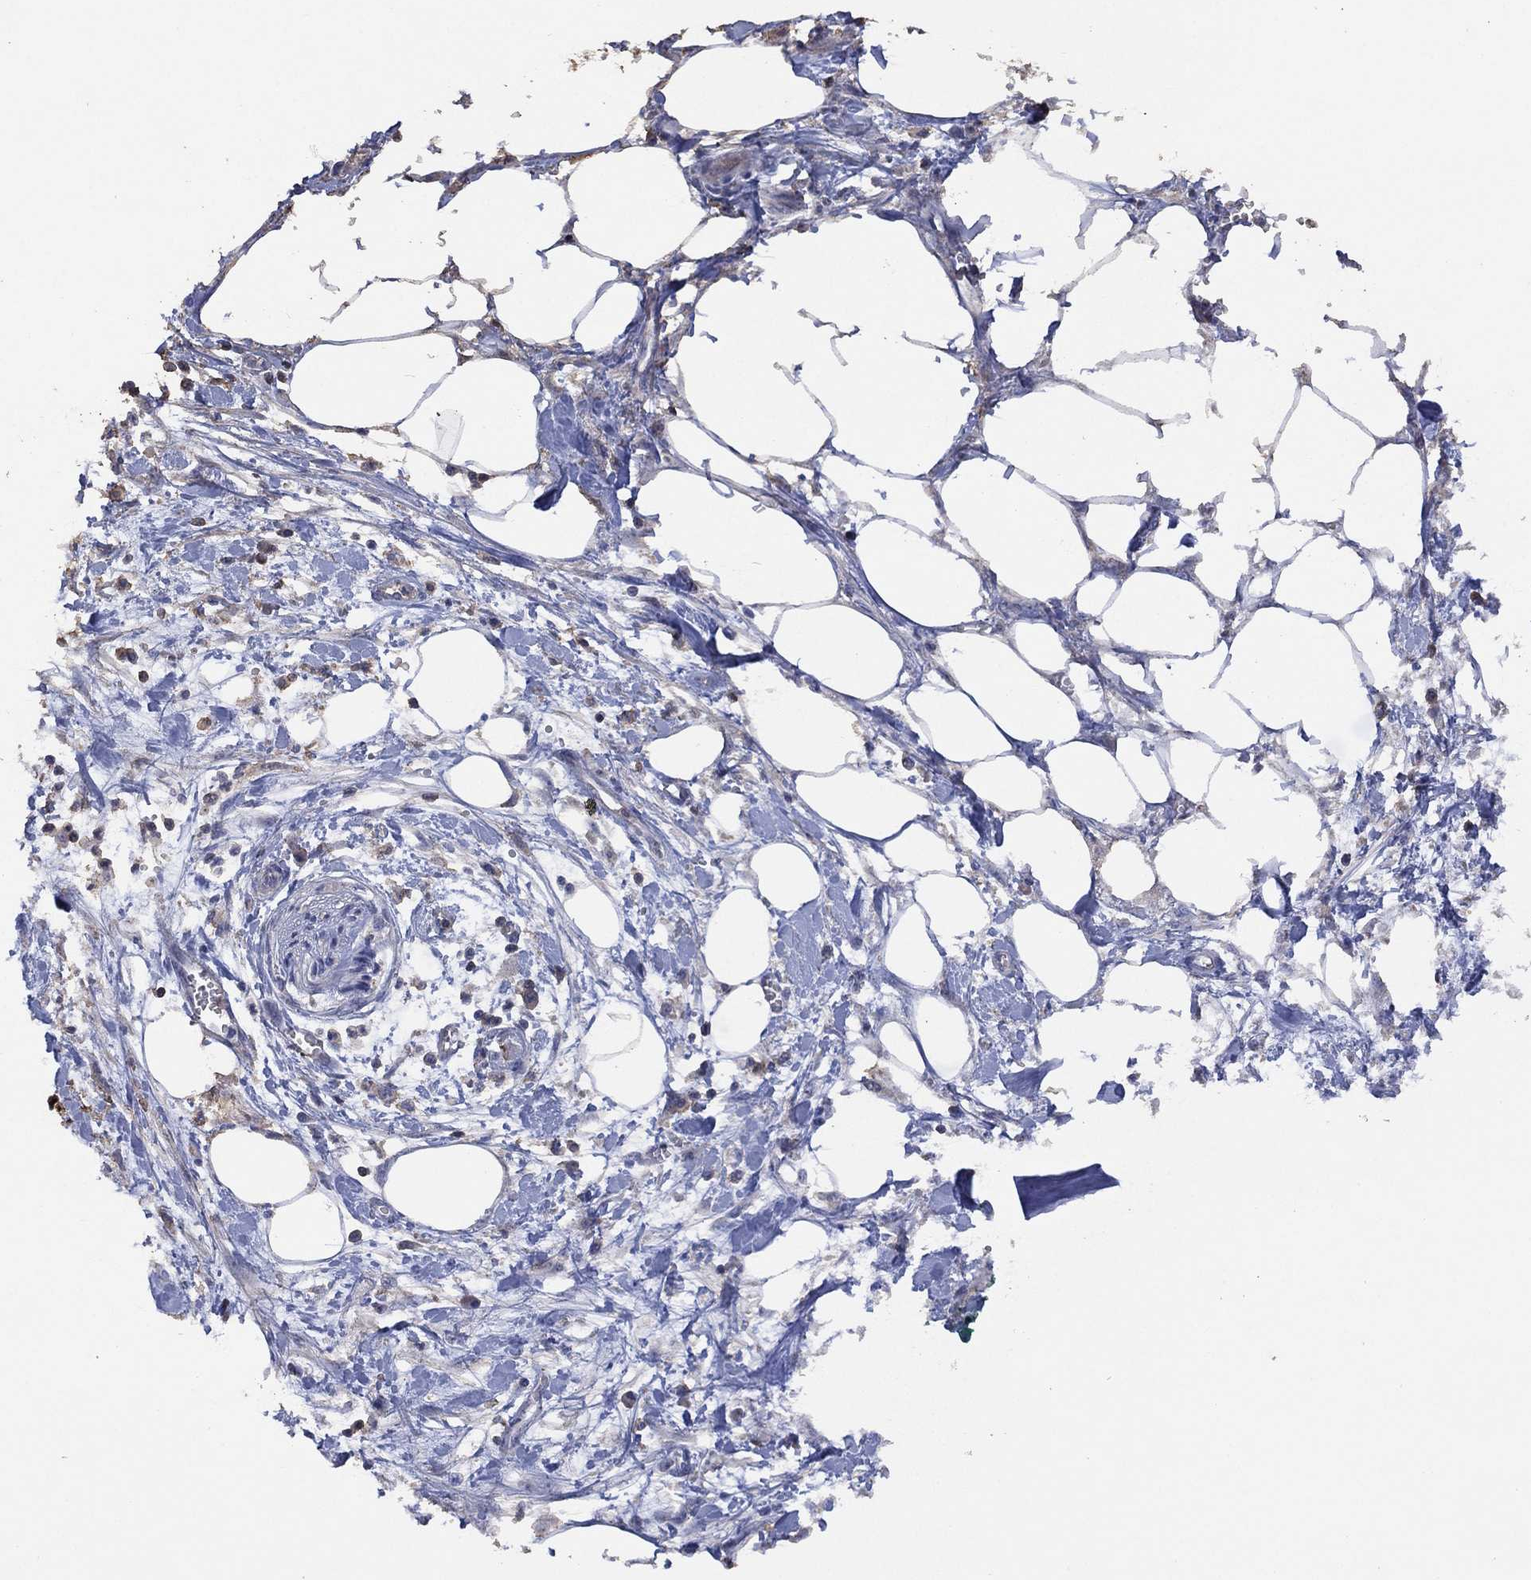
{"staining": {"intensity": "negative", "quantity": "none", "location": "none"}, "tissue": "pancreatic cancer", "cell_type": "Tumor cells", "image_type": "cancer", "snomed": [{"axis": "morphology", "description": "Normal tissue, NOS"}, {"axis": "morphology", "description": "Adenocarcinoma, NOS"}, {"axis": "topography", "description": "Lymph node"}, {"axis": "topography", "description": "Pancreas"}], "caption": "An immunohistochemistry image of pancreatic cancer is shown. There is no staining in tumor cells of pancreatic cancer.", "gene": "ADPRHL1", "patient": {"sex": "female", "age": 58}}